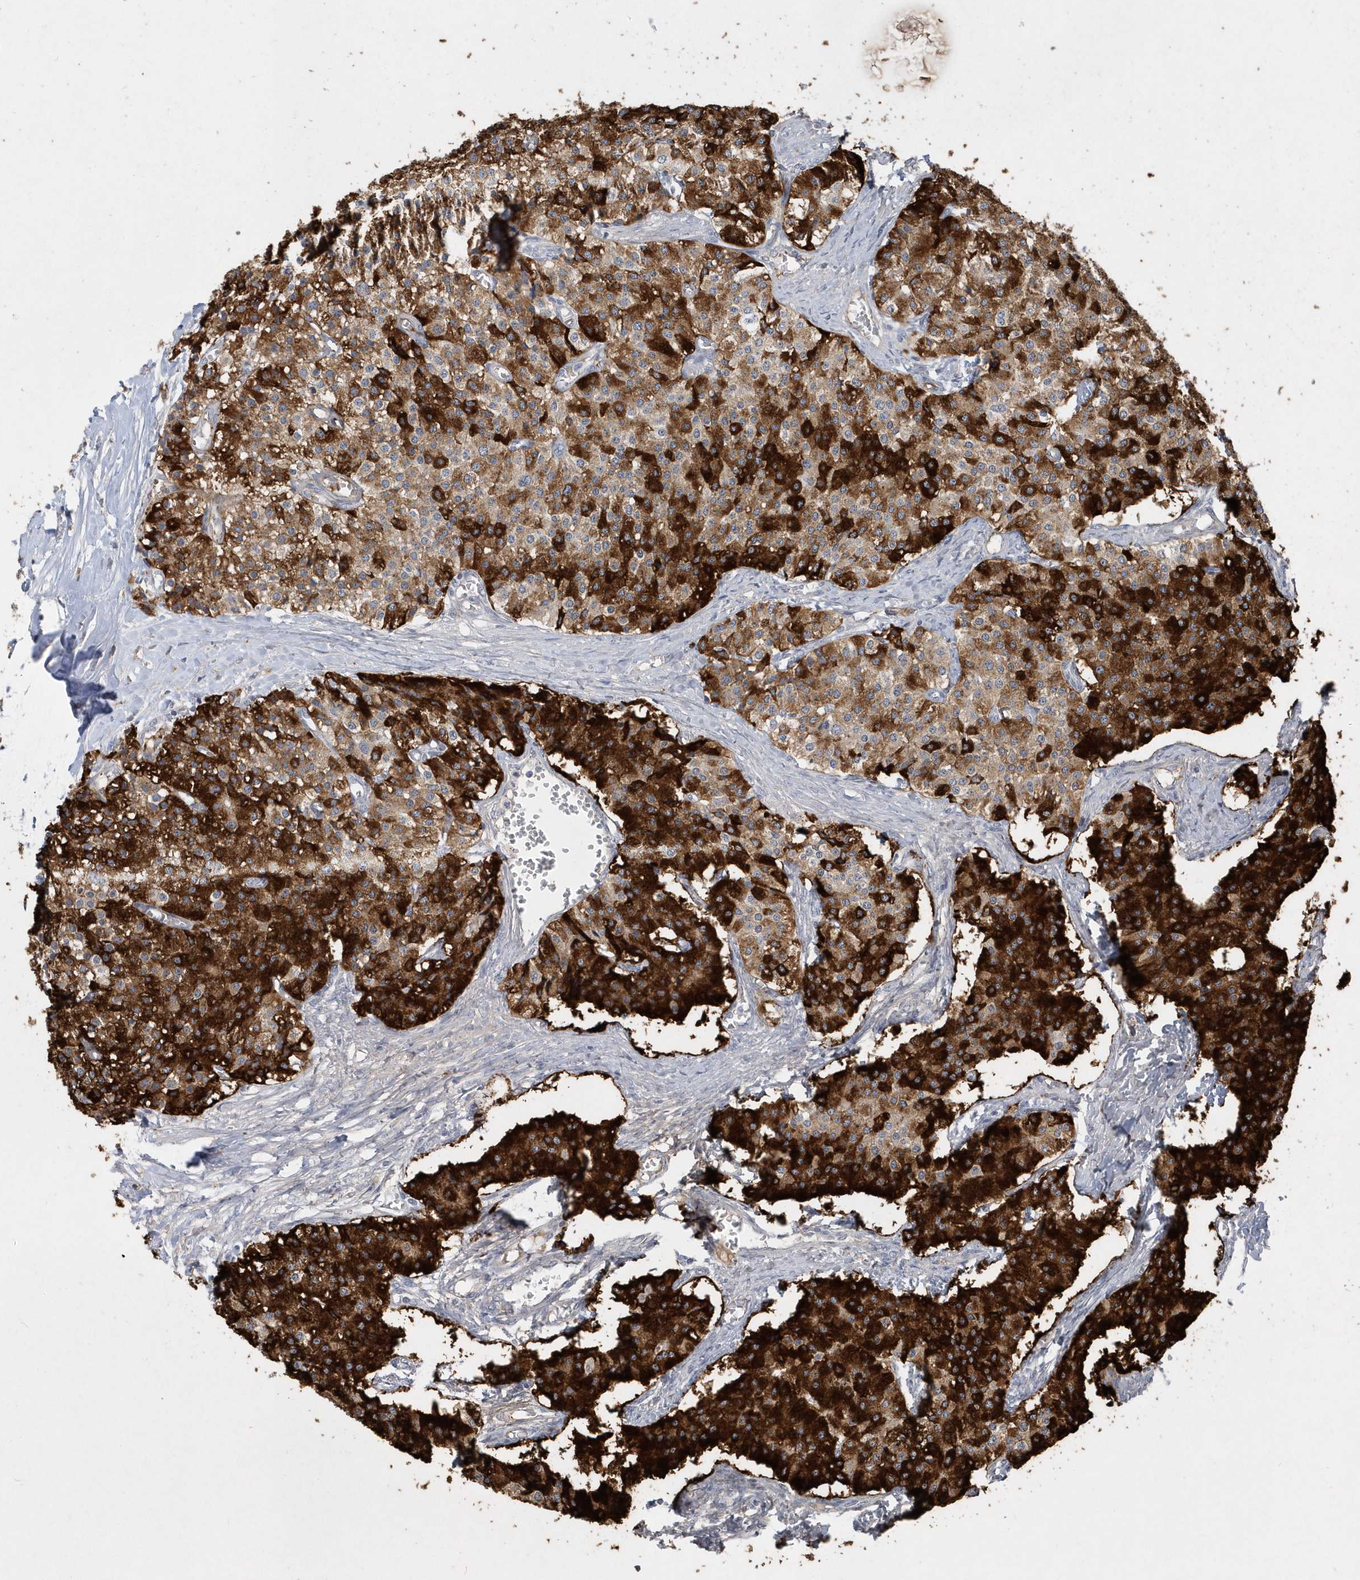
{"staining": {"intensity": "strong", "quantity": "25%-75%", "location": "cytoplasmic/membranous"}, "tissue": "carcinoid", "cell_type": "Tumor cells", "image_type": "cancer", "snomed": [{"axis": "morphology", "description": "Carcinoid, malignant, NOS"}, {"axis": "topography", "description": "Colon"}], "caption": "Carcinoid stained for a protein exhibits strong cytoplasmic/membranous positivity in tumor cells. Nuclei are stained in blue.", "gene": "TSPEAR", "patient": {"sex": "female", "age": 52}}